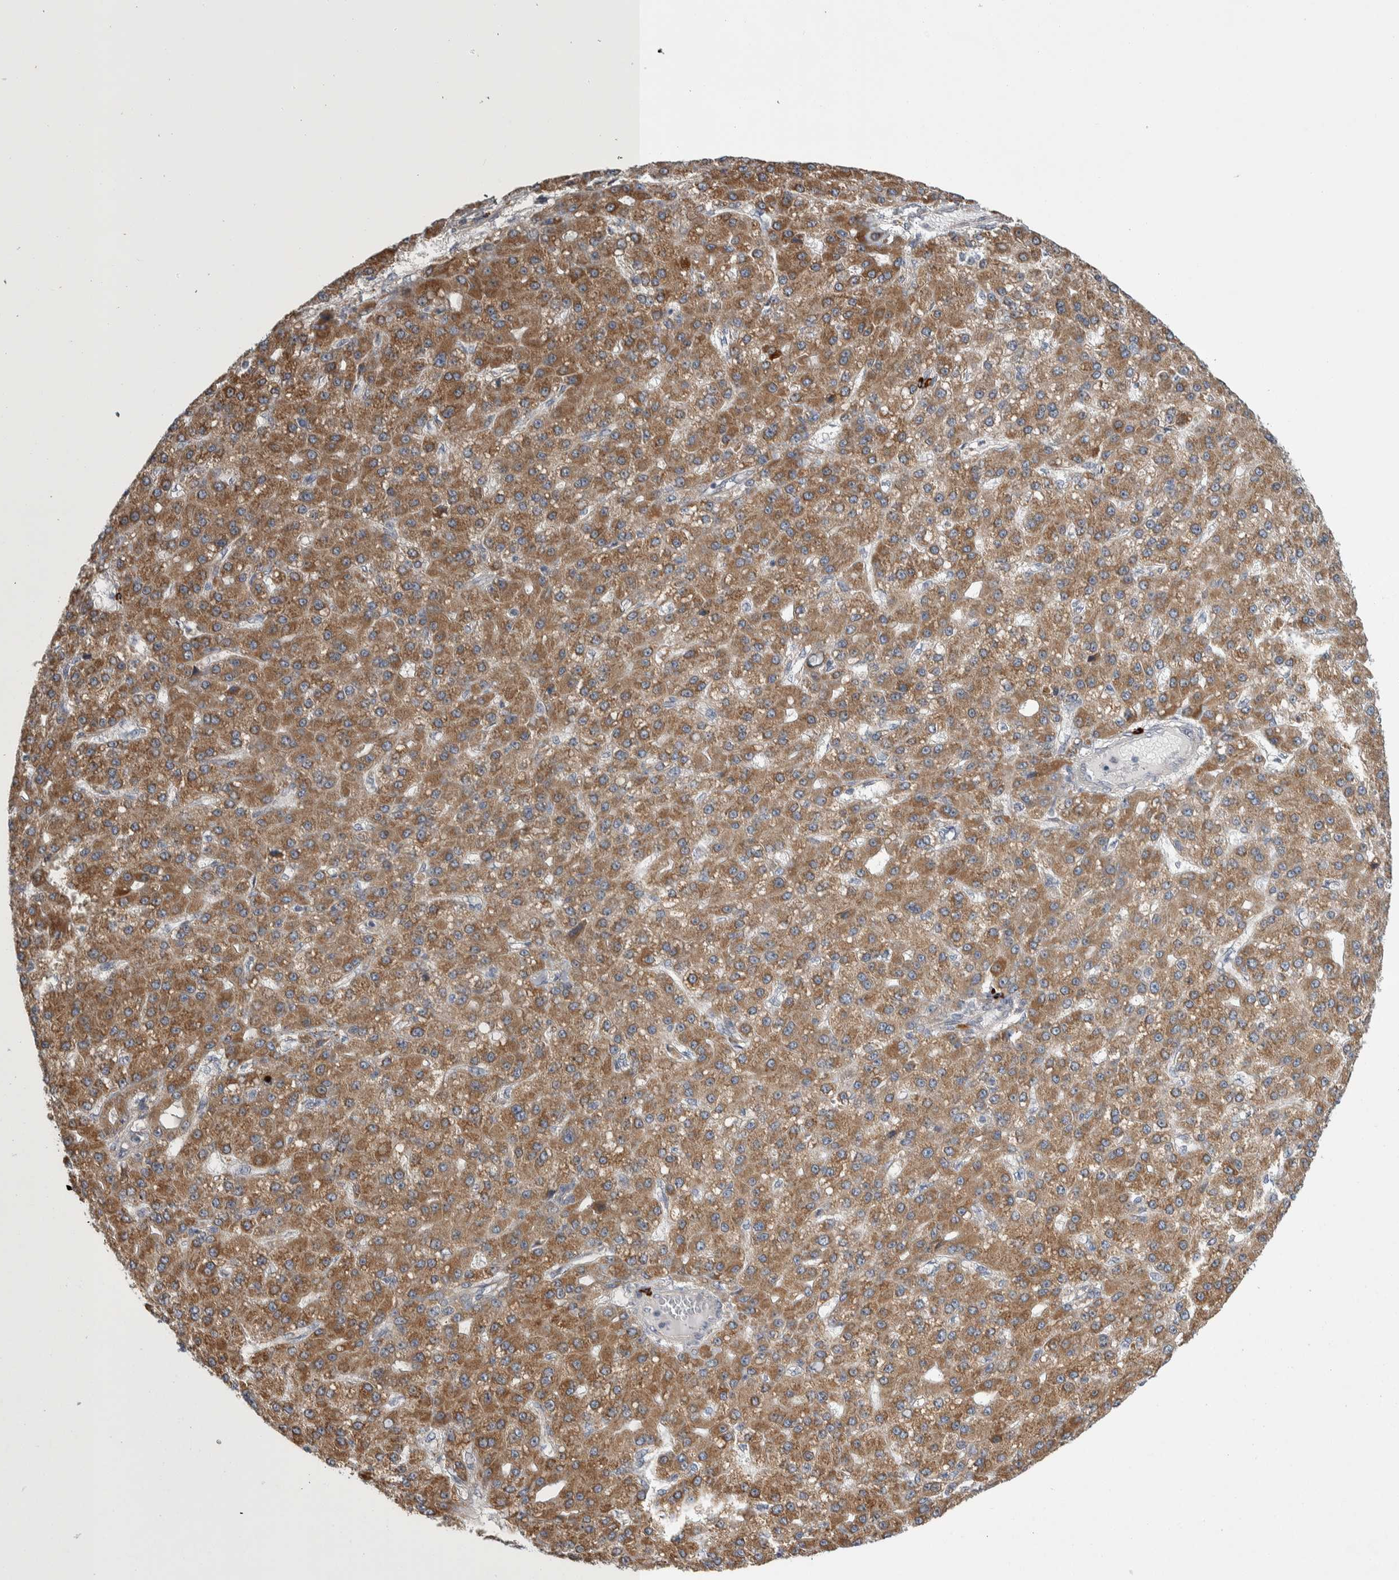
{"staining": {"intensity": "moderate", "quantity": ">75%", "location": "cytoplasmic/membranous"}, "tissue": "liver cancer", "cell_type": "Tumor cells", "image_type": "cancer", "snomed": [{"axis": "morphology", "description": "Carcinoma, Hepatocellular, NOS"}, {"axis": "topography", "description": "Liver"}], "caption": "High-magnification brightfield microscopy of liver cancer stained with DAB (brown) and counterstained with hematoxylin (blue). tumor cells exhibit moderate cytoplasmic/membranous positivity is appreciated in about>75% of cells.", "gene": "IBTK", "patient": {"sex": "male", "age": 67}}